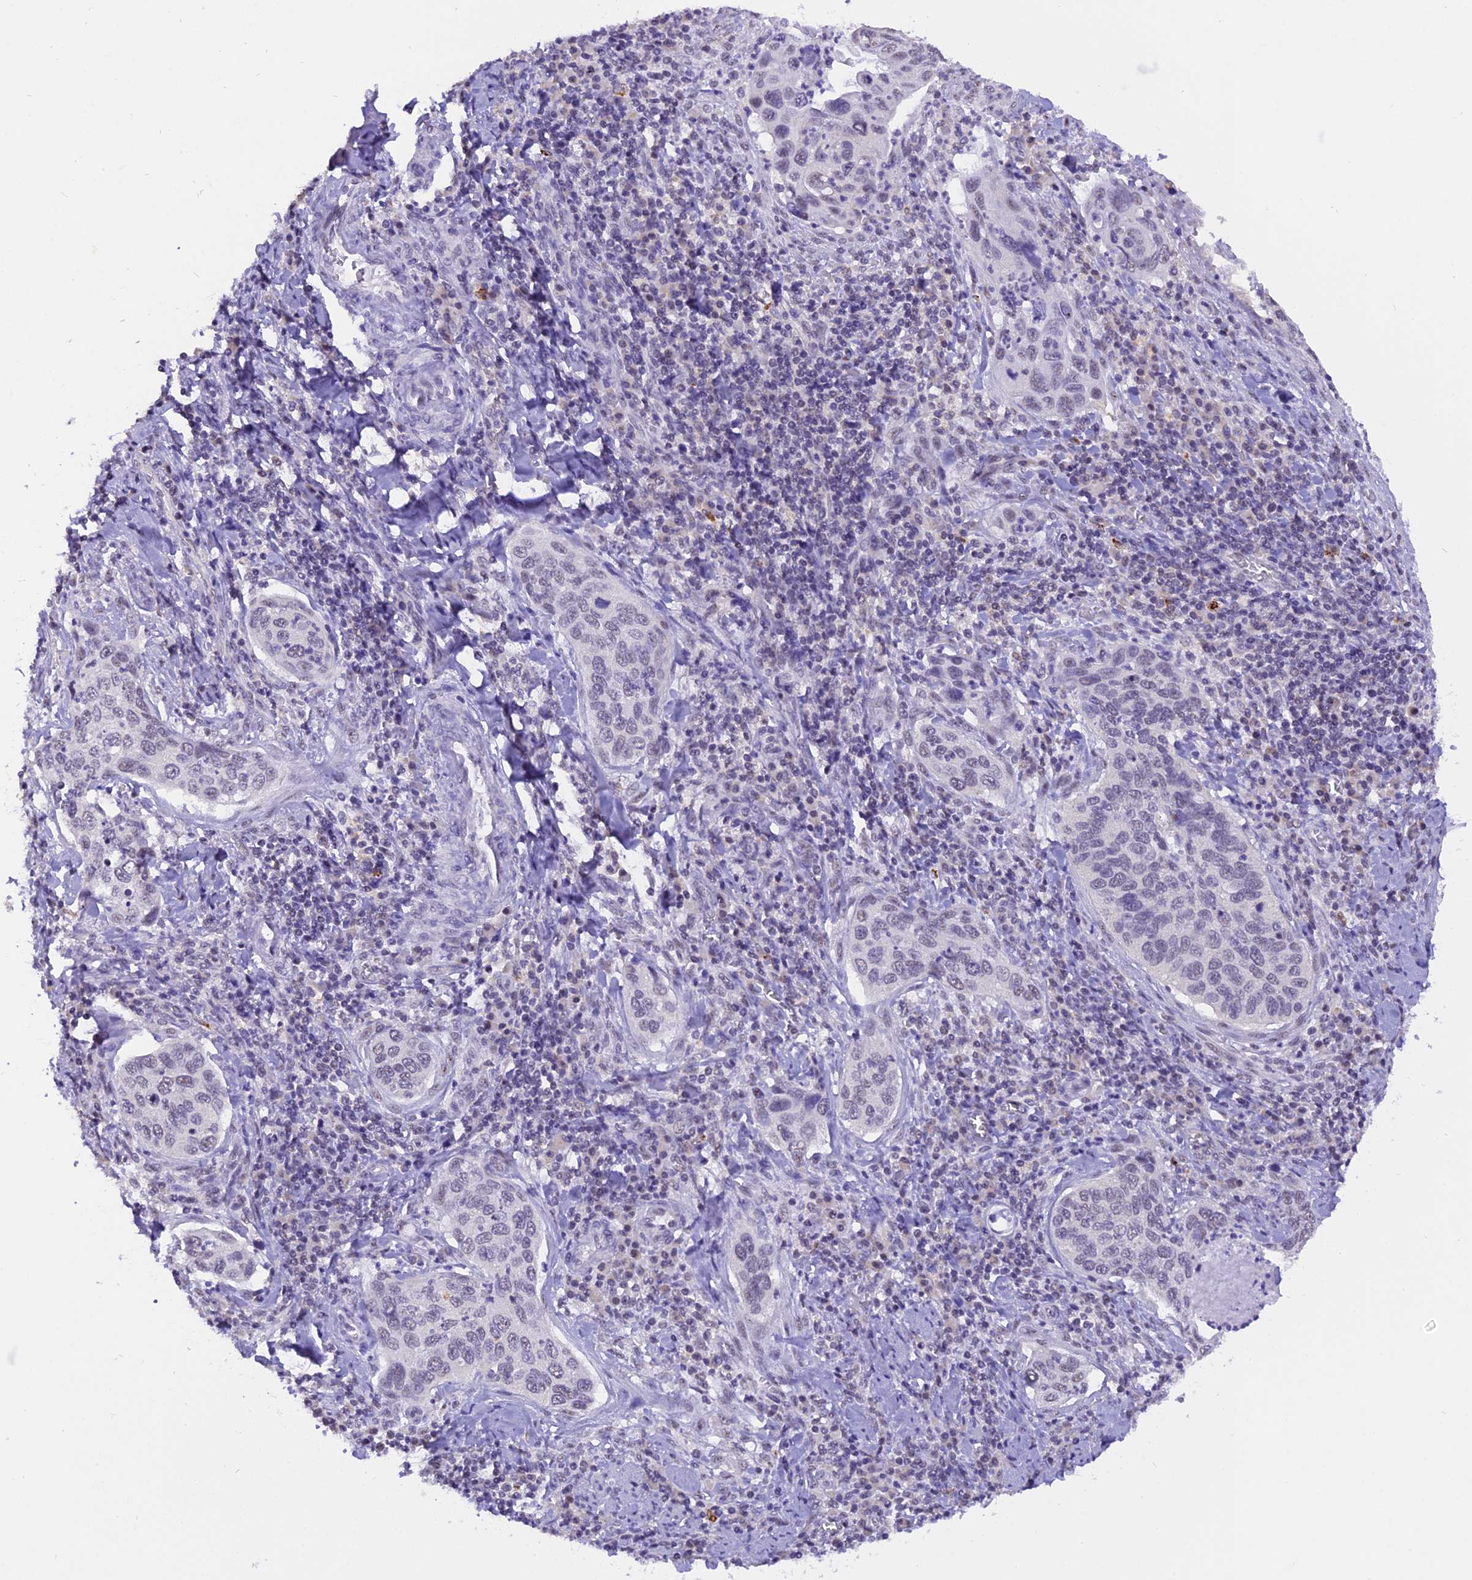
{"staining": {"intensity": "negative", "quantity": "none", "location": "none"}, "tissue": "cervical cancer", "cell_type": "Tumor cells", "image_type": "cancer", "snomed": [{"axis": "morphology", "description": "Squamous cell carcinoma, NOS"}, {"axis": "topography", "description": "Cervix"}], "caption": "Immunohistochemistry of human cervical squamous cell carcinoma exhibits no staining in tumor cells. (IHC, brightfield microscopy, high magnification).", "gene": "AHSP", "patient": {"sex": "female", "age": 53}}